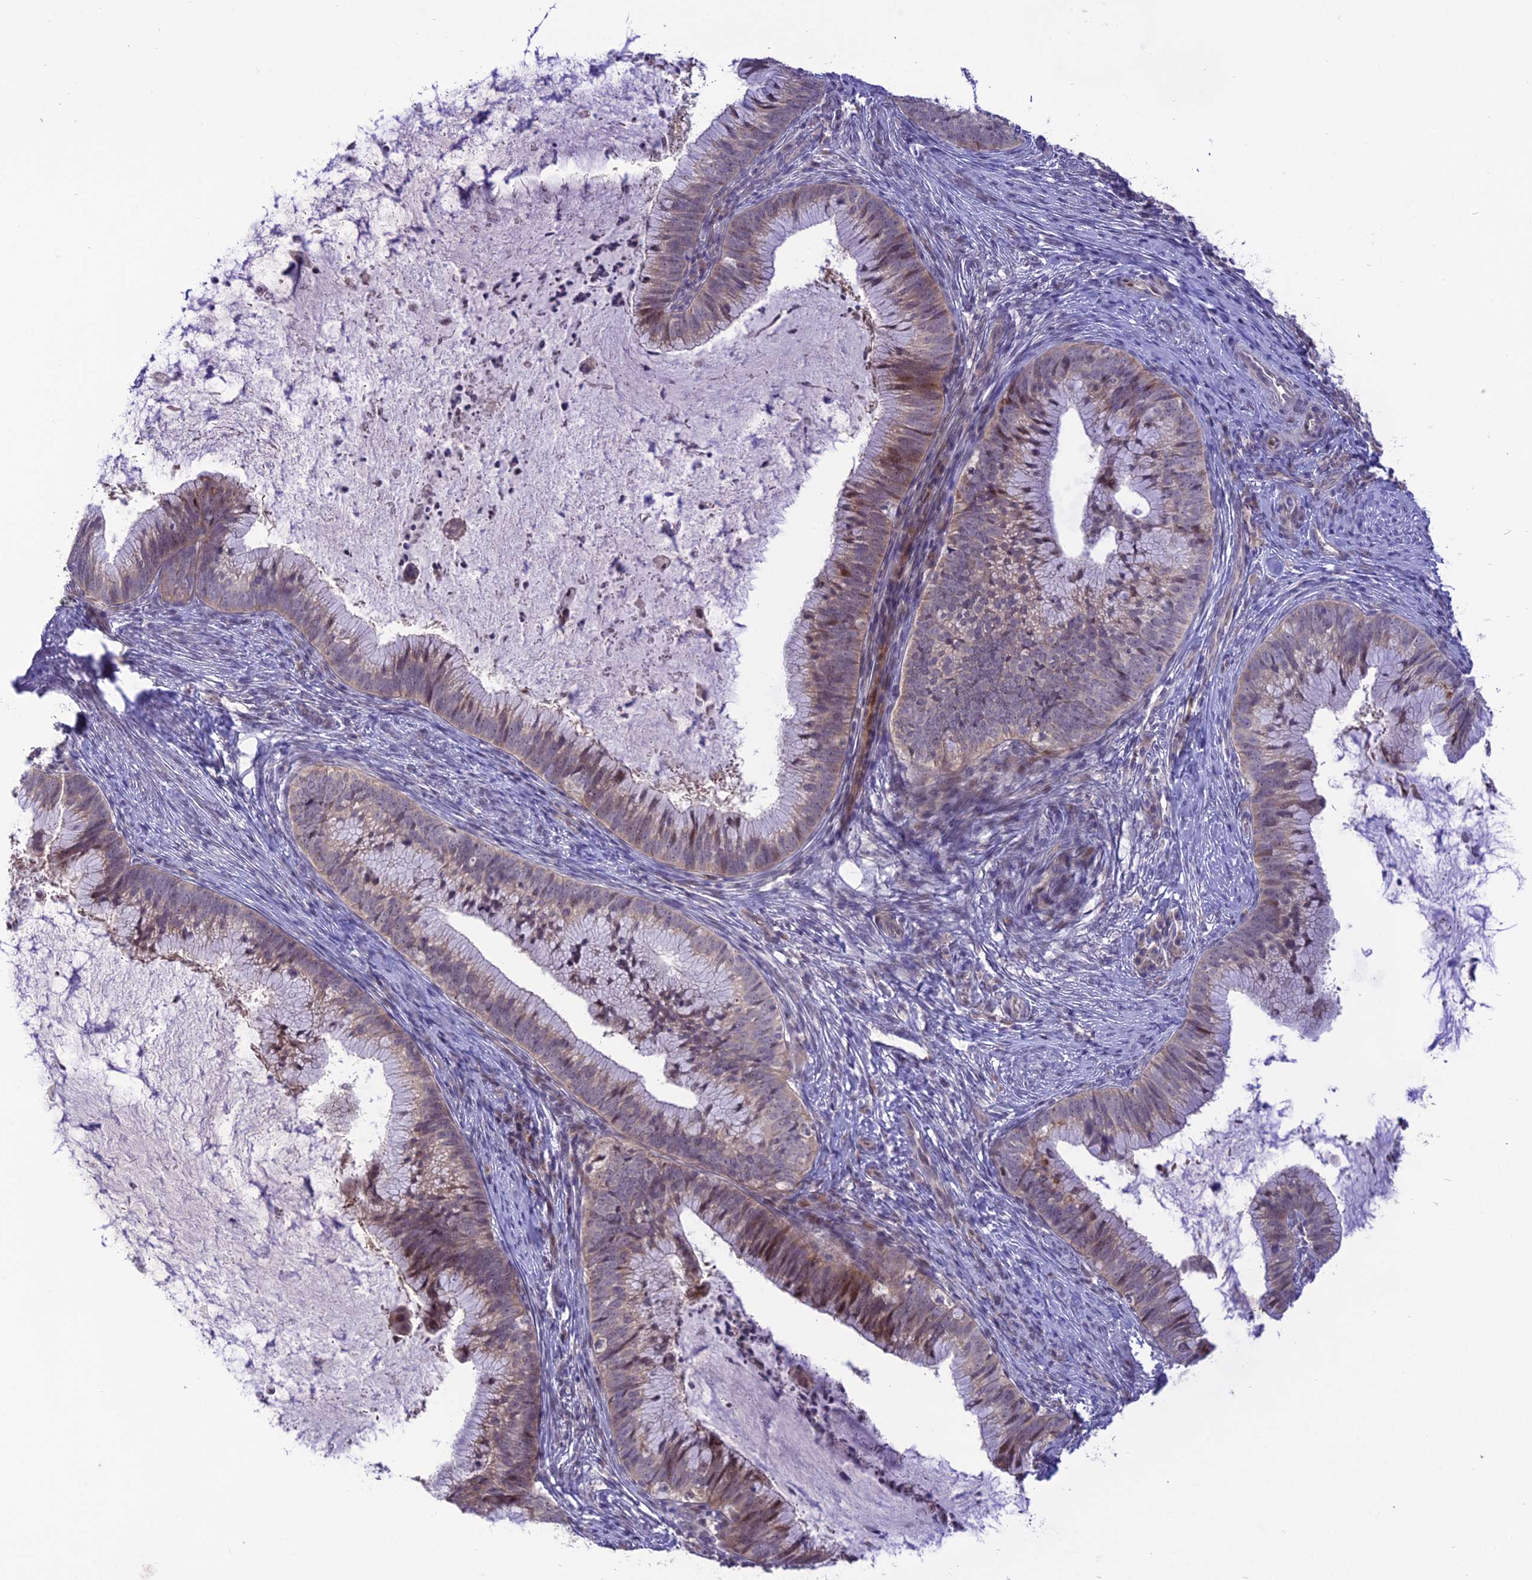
{"staining": {"intensity": "weak", "quantity": ">75%", "location": "cytoplasmic/membranous,nuclear"}, "tissue": "cervical cancer", "cell_type": "Tumor cells", "image_type": "cancer", "snomed": [{"axis": "morphology", "description": "Adenocarcinoma, NOS"}, {"axis": "topography", "description": "Cervix"}], "caption": "Weak cytoplasmic/membranous and nuclear protein positivity is seen in approximately >75% of tumor cells in cervical adenocarcinoma.", "gene": "ZNF837", "patient": {"sex": "female", "age": 36}}